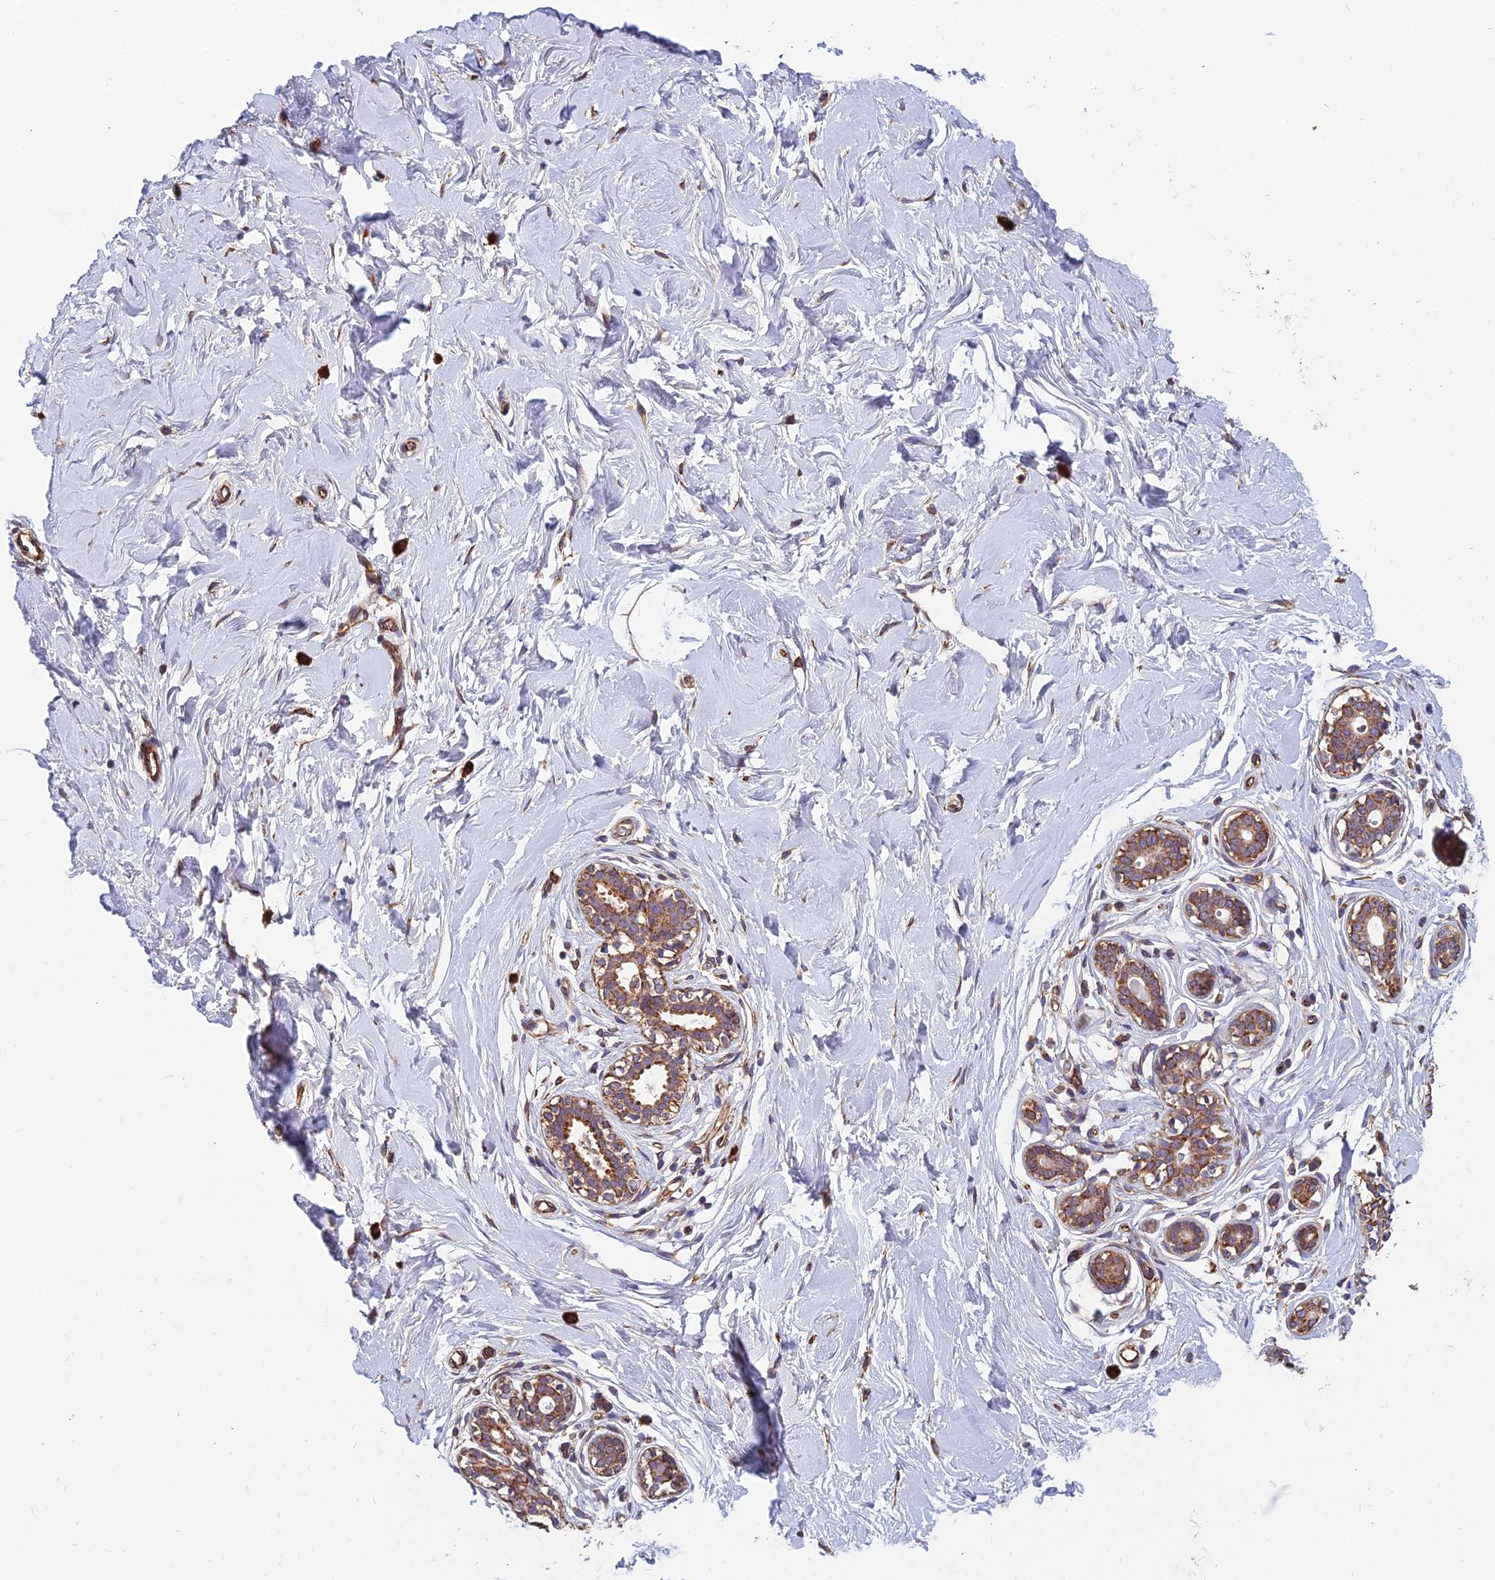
{"staining": {"intensity": "weak", "quantity": "25%-75%", "location": "cytoplasmic/membranous"}, "tissue": "breast", "cell_type": "Adipocytes", "image_type": "normal", "snomed": [{"axis": "morphology", "description": "Normal tissue, NOS"}, {"axis": "morphology", "description": "Adenoma, NOS"}, {"axis": "topography", "description": "Breast"}], "caption": "High-power microscopy captured an immunohistochemistry image of benign breast, revealing weak cytoplasmic/membranous positivity in approximately 25%-75% of adipocytes.", "gene": "SPDL1", "patient": {"sex": "female", "age": 23}}